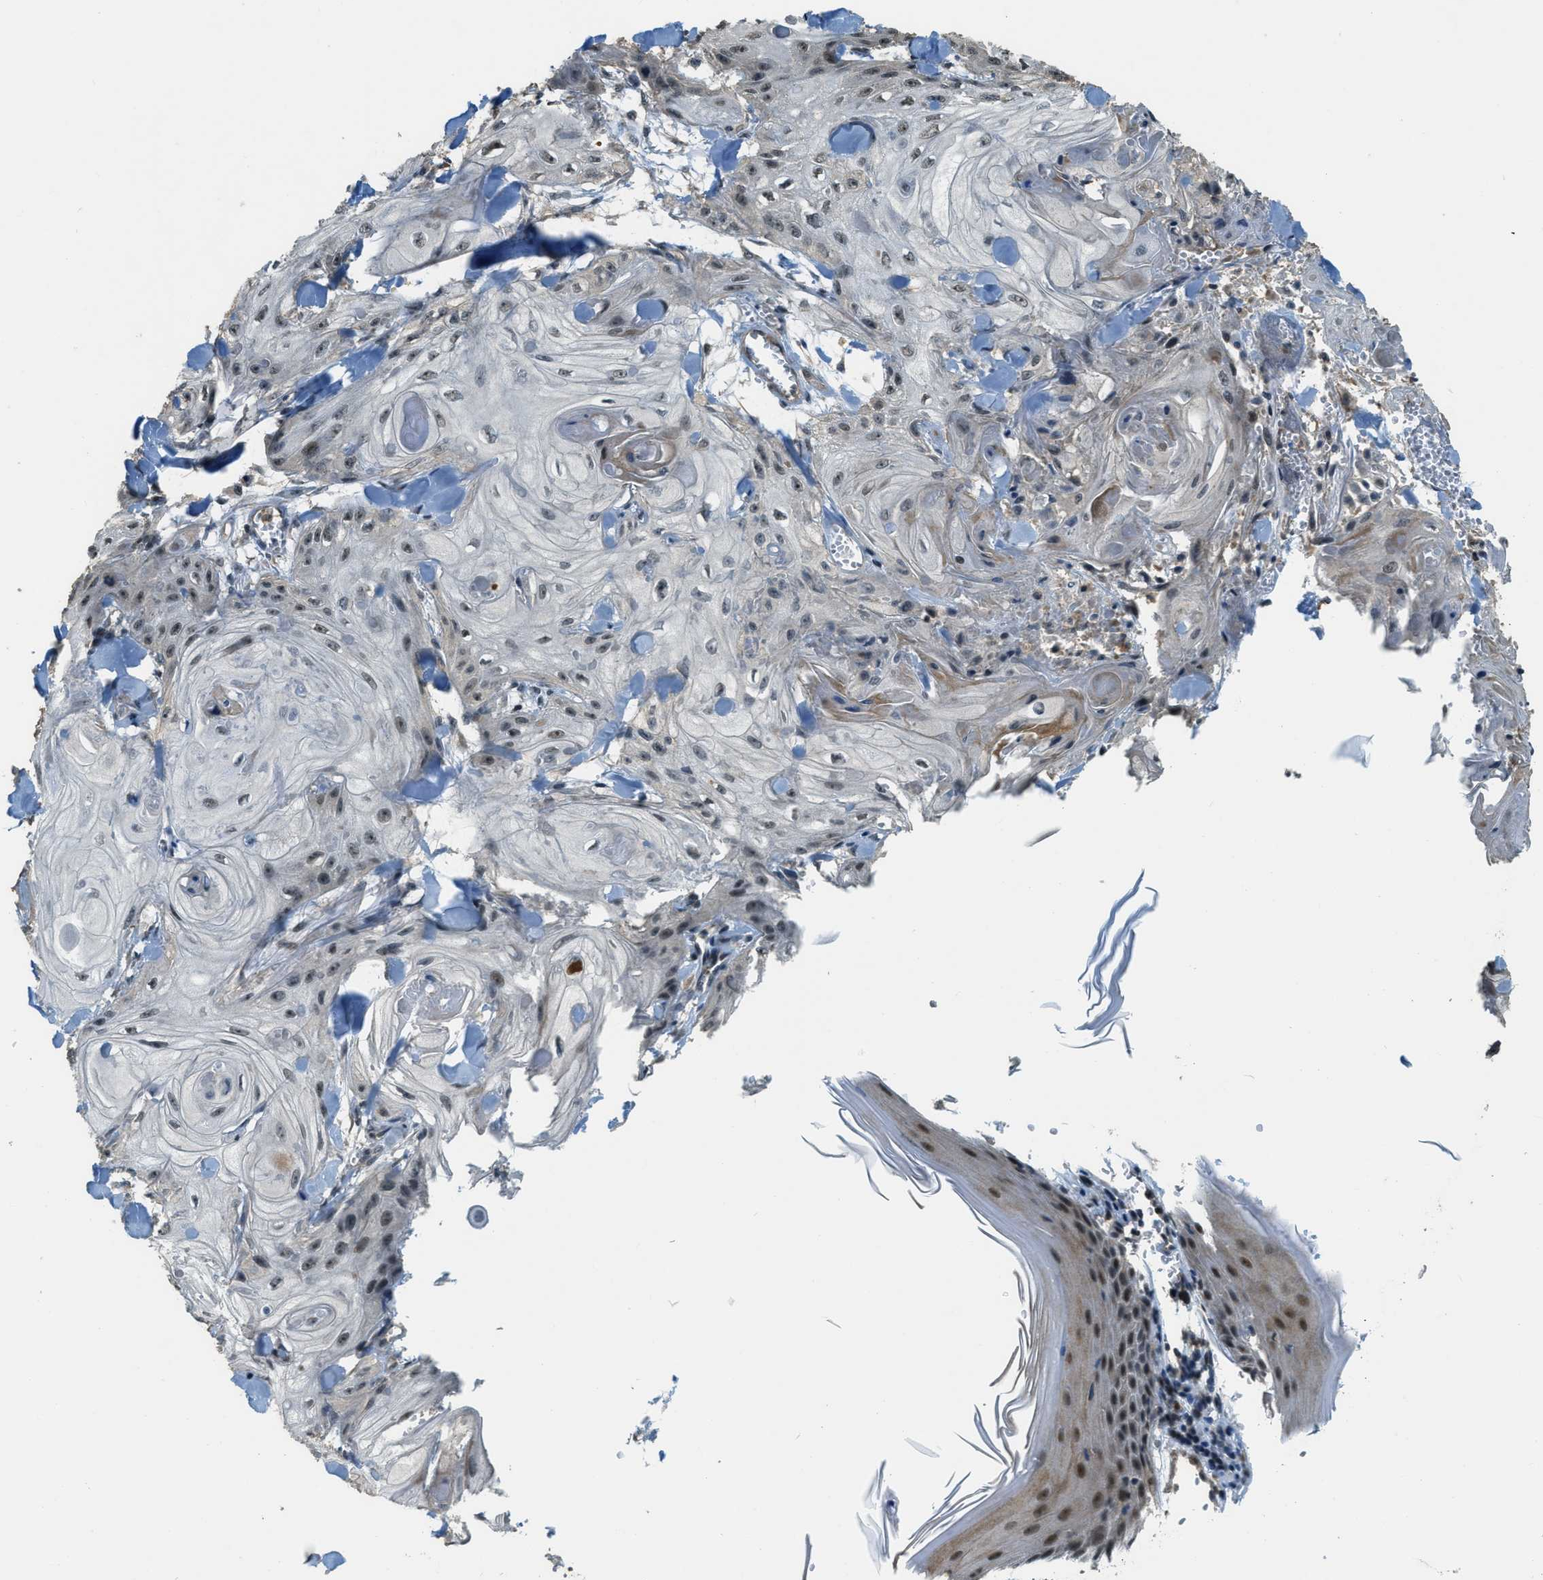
{"staining": {"intensity": "weak", "quantity": ">75%", "location": "nuclear"}, "tissue": "skin cancer", "cell_type": "Tumor cells", "image_type": "cancer", "snomed": [{"axis": "morphology", "description": "Squamous cell carcinoma, NOS"}, {"axis": "topography", "description": "Skin"}], "caption": "Immunohistochemical staining of human squamous cell carcinoma (skin) reveals weak nuclear protein staining in about >75% of tumor cells.", "gene": "MED21", "patient": {"sex": "male", "age": 74}}